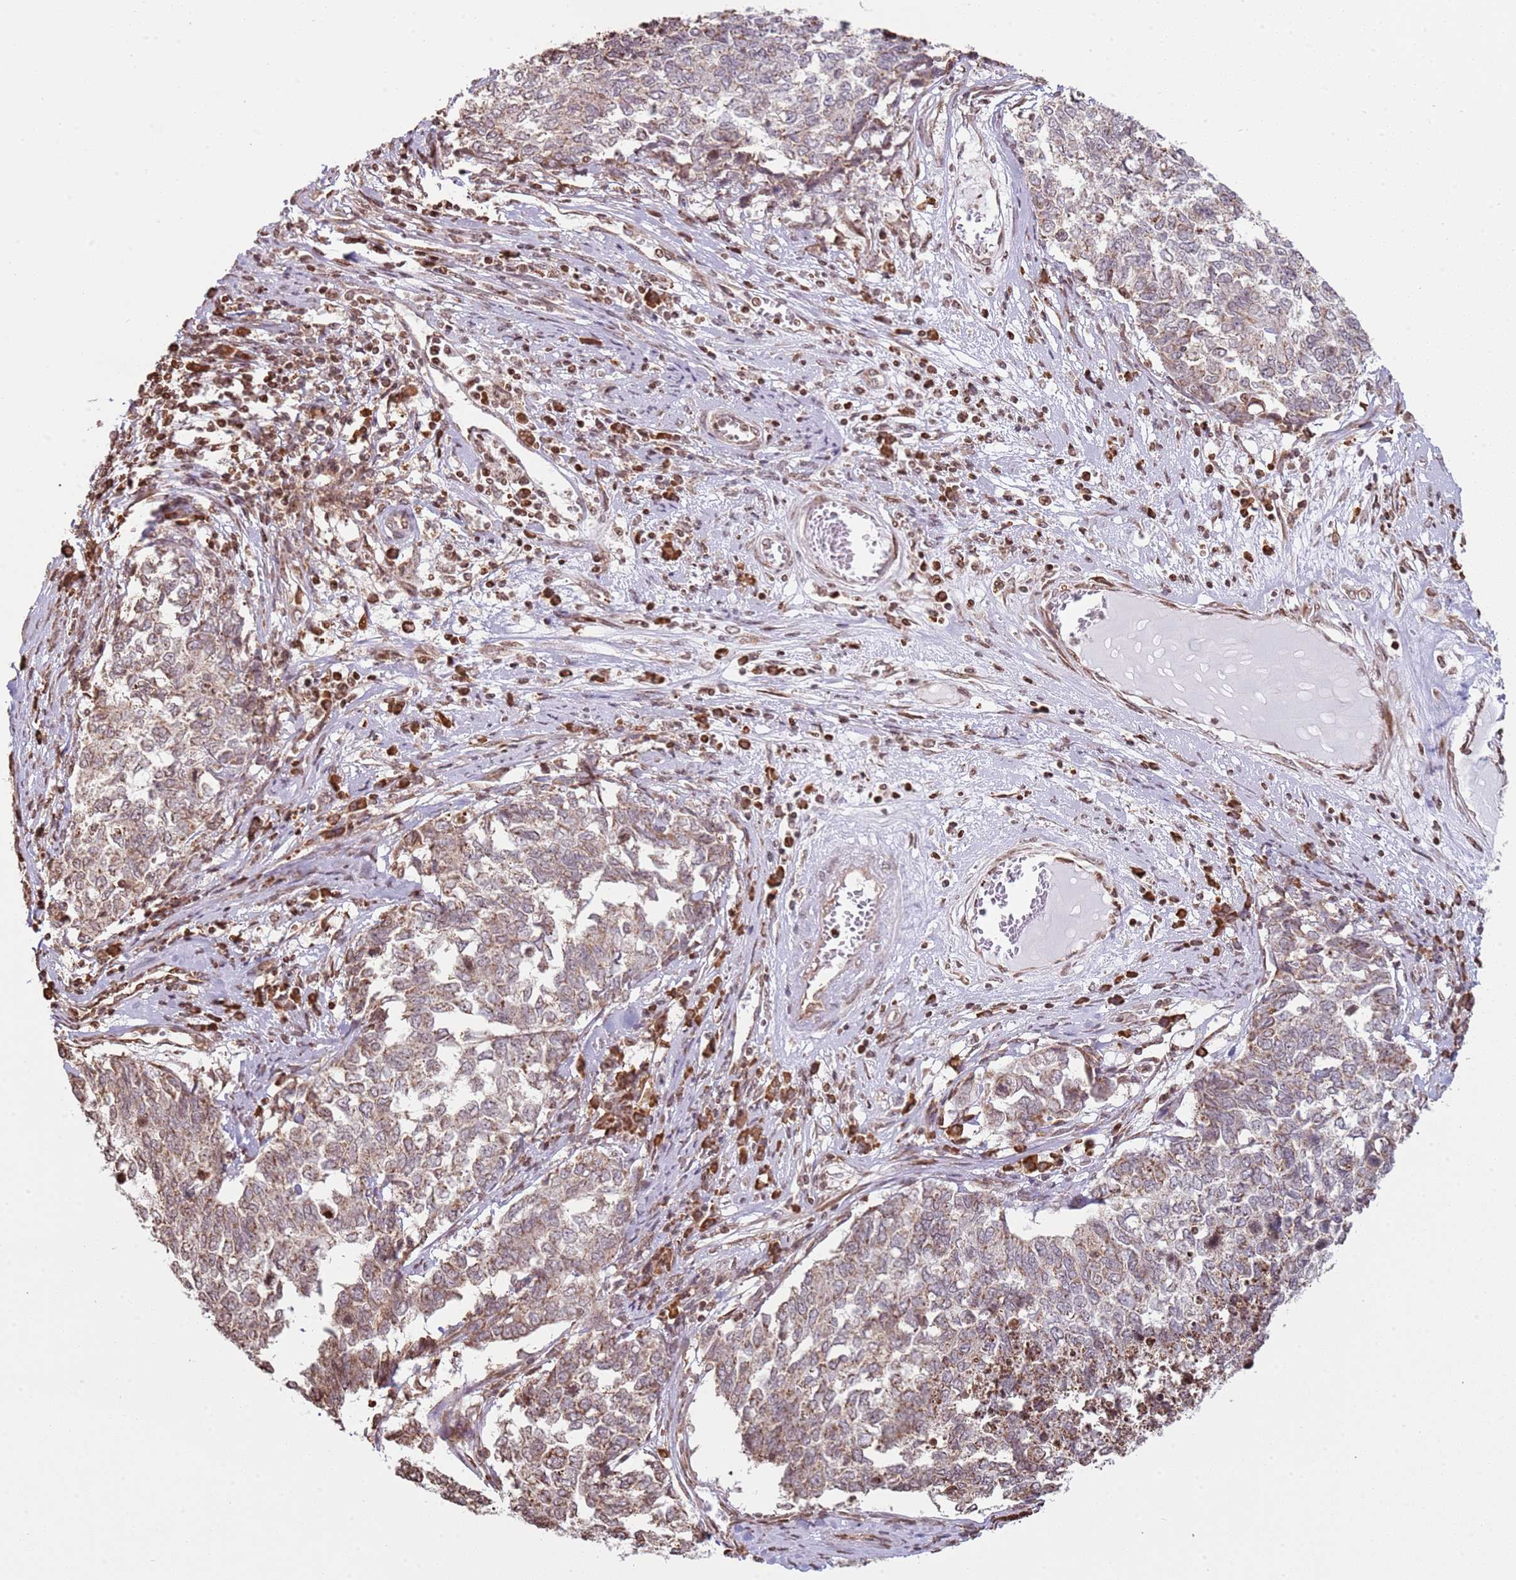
{"staining": {"intensity": "moderate", "quantity": "25%-75%", "location": "cytoplasmic/membranous"}, "tissue": "cervical cancer", "cell_type": "Tumor cells", "image_type": "cancer", "snomed": [{"axis": "morphology", "description": "Squamous cell carcinoma, NOS"}, {"axis": "topography", "description": "Cervix"}], "caption": "Moderate cytoplasmic/membranous positivity is present in approximately 25%-75% of tumor cells in squamous cell carcinoma (cervical).", "gene": "SCAF1", "patient": {"sex": "female", "age": 63}}